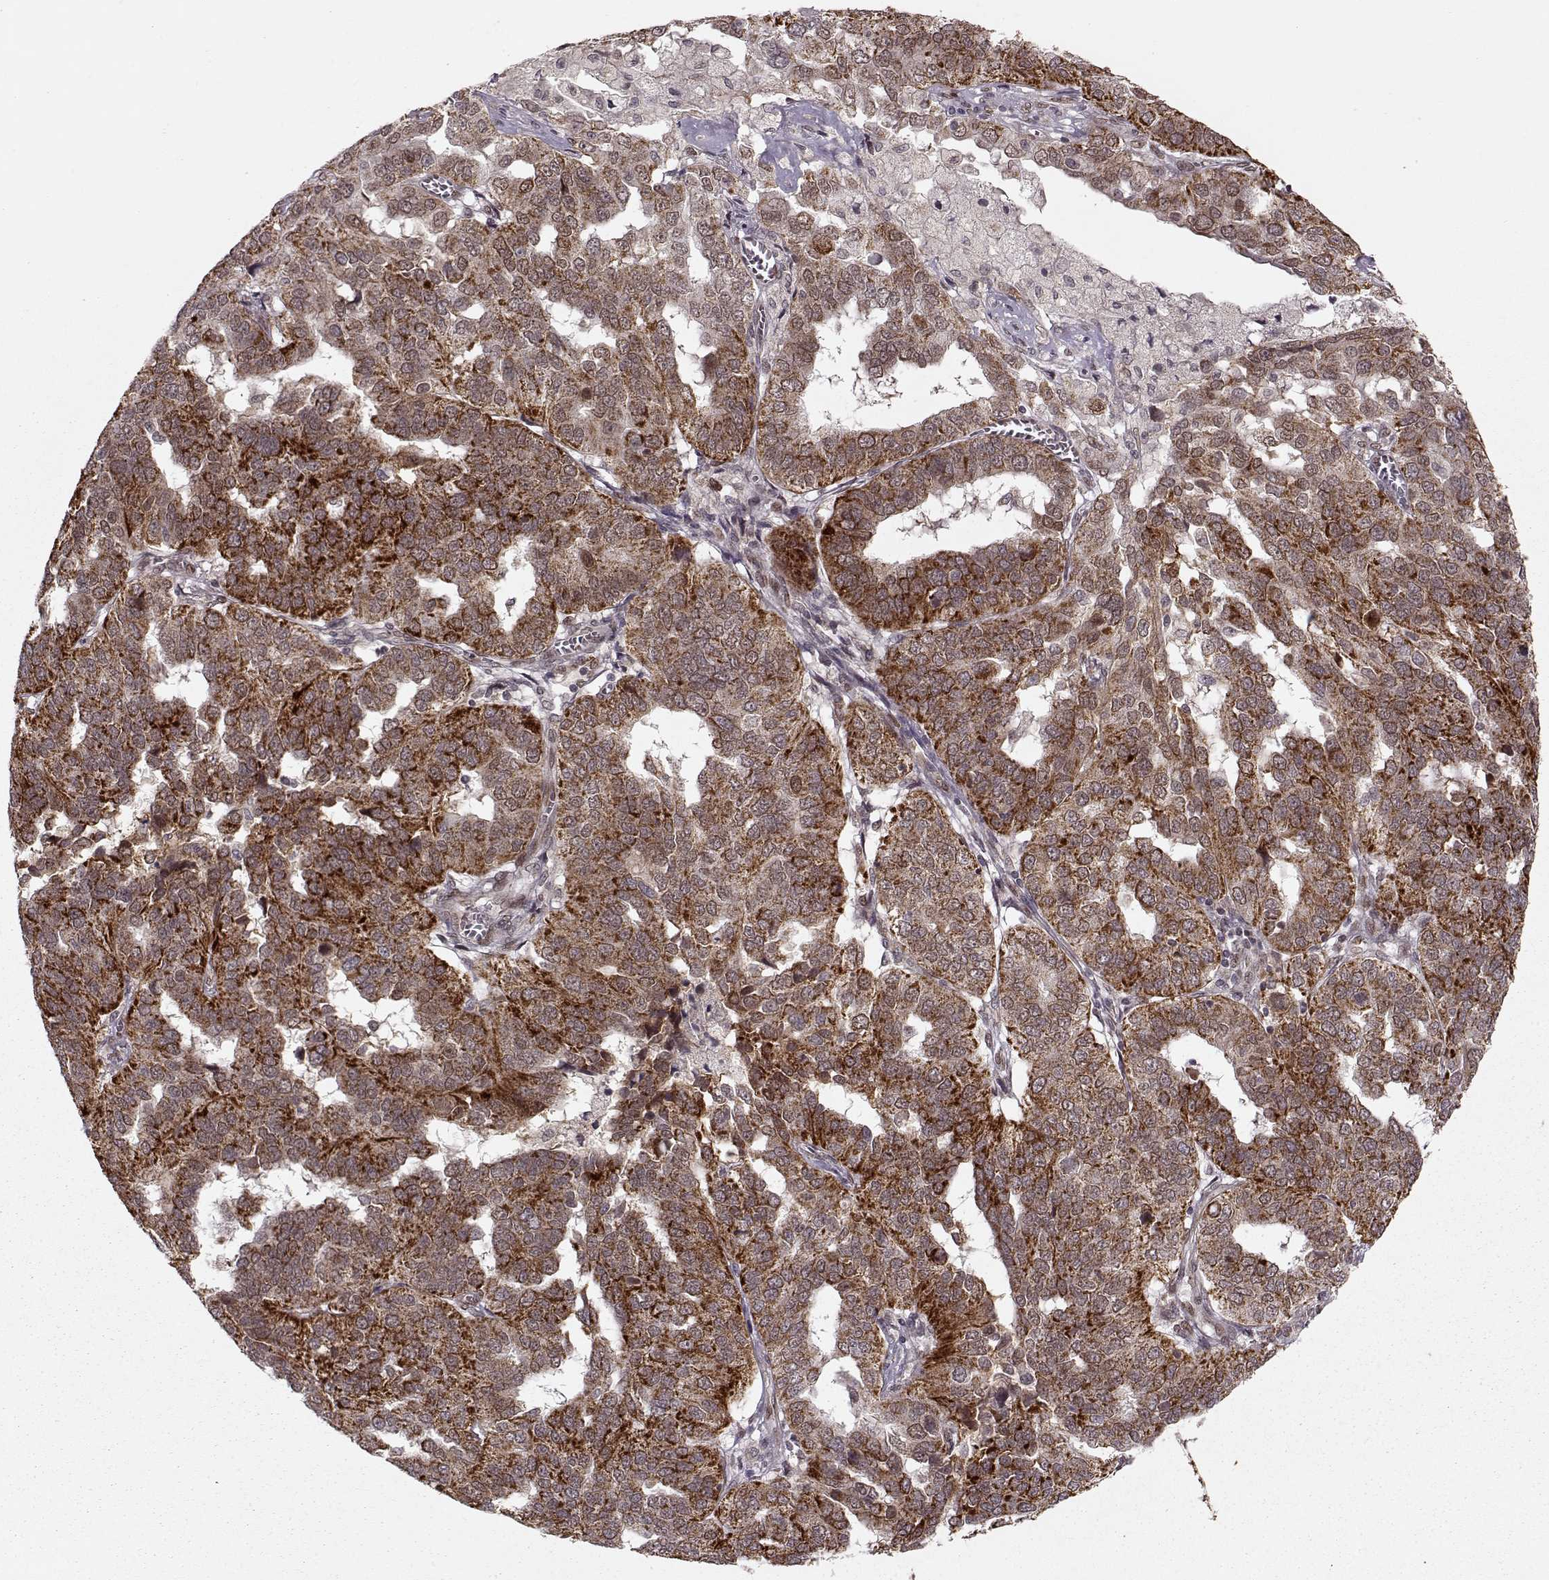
{"staining": {"intensity": "strong", "quantity": ">75%", "location": "cytoplasmic/membranous"}, "tissue": "ovarian cancer", "cell_type": "Tumor cells", "image_type": "cancer", "snomed": [{"axis": "morphology", "description": "Carcinoma, endometroid"}, {"axis": "topography", "description": "Soft tissue"}, {"axis": "topography", "description": "Ovary"}], "caption": "Immunohistochemistry (IHC) (DAB) staining of human ovarian endometroid carcinoma exhibits strong cytoplasmic/membranous protein staining in about >75% of tumor cells.", "gene": "RAI1", "patient": {"sex": "female", "age": 52}}